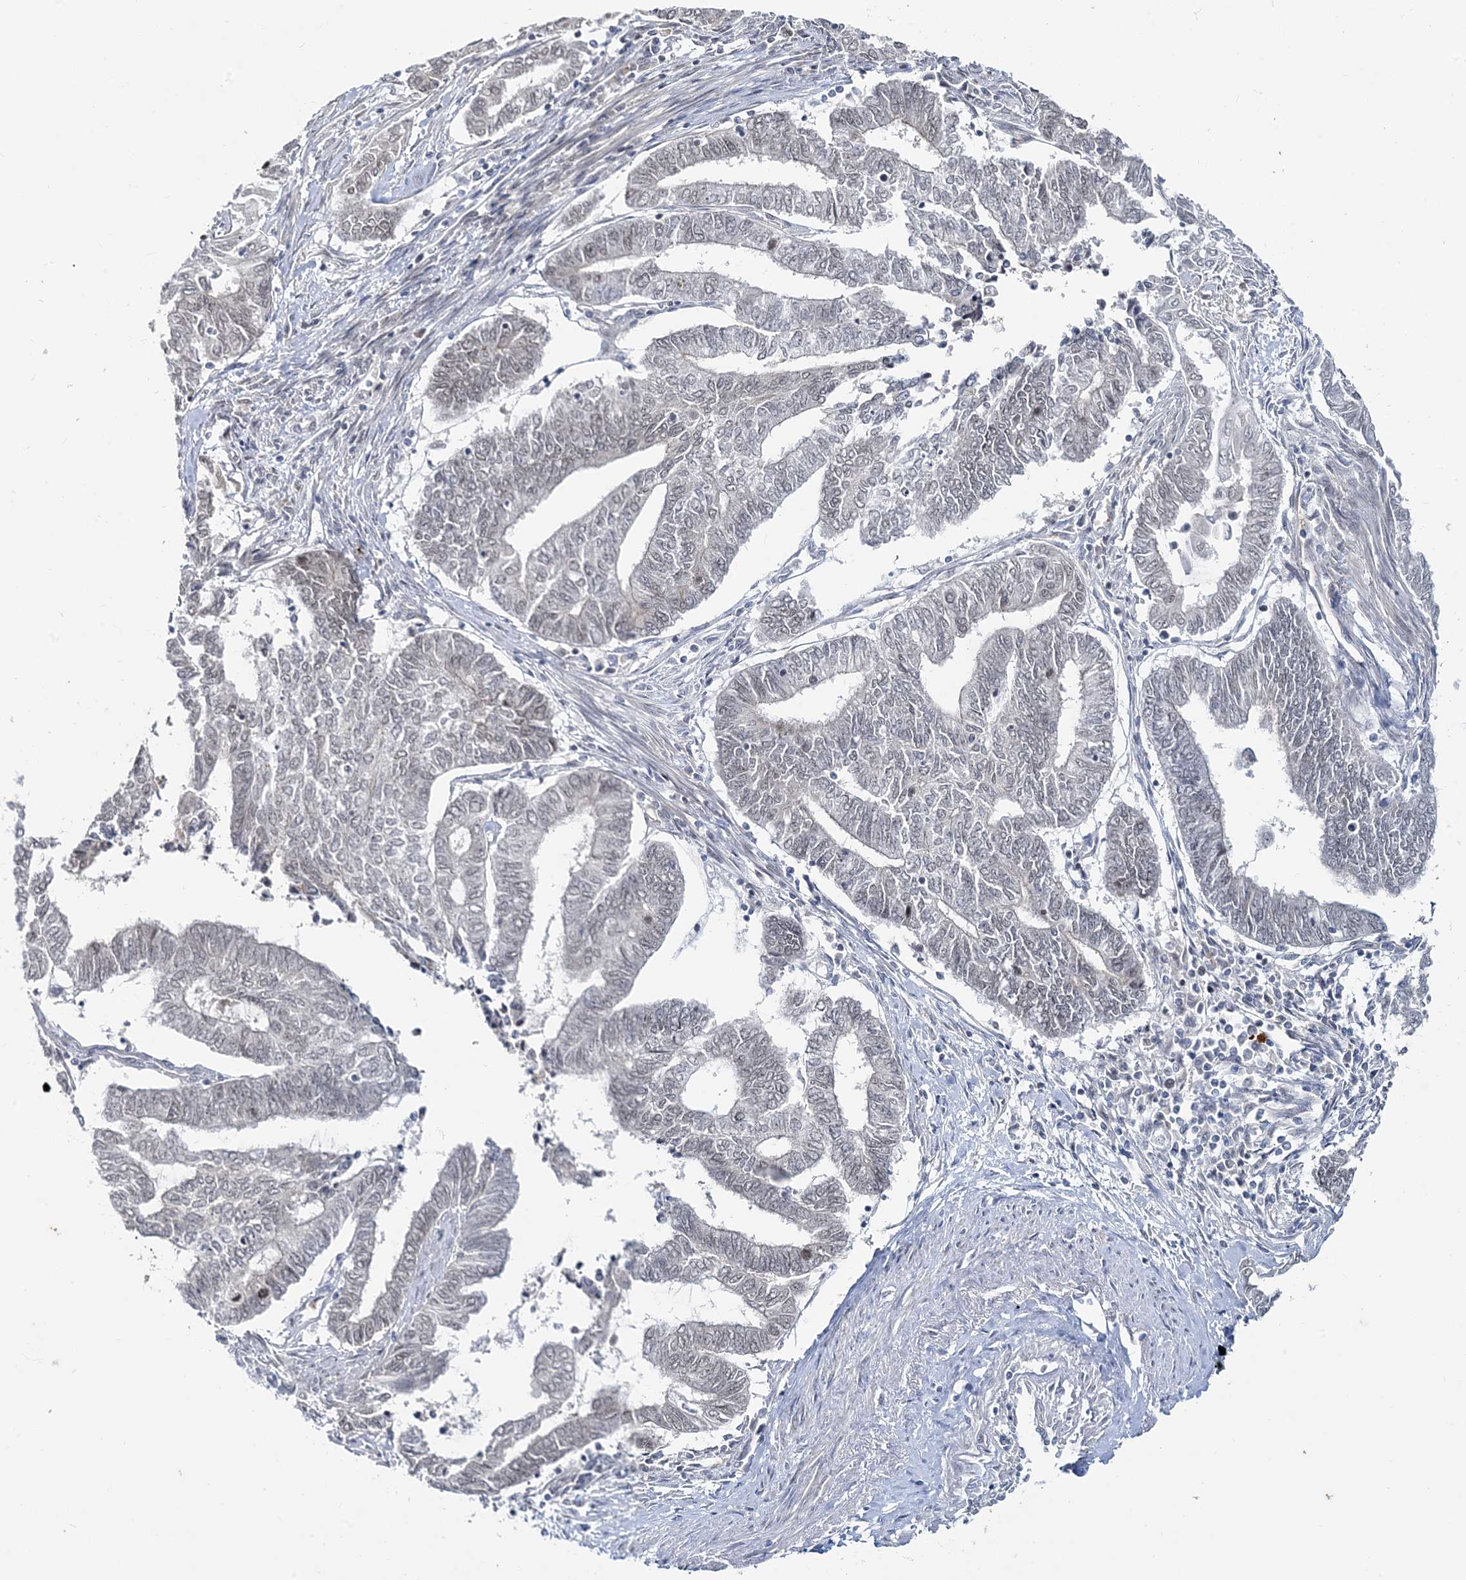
{"staining": {"intensity": "negative", "quantity": "none", "location": "none"}, "tissue": "endometrial cancer", "cell_type": "Tumor cells", "image_type": "cancer", "snomed": [{"axis": "morphology", "description": "Adenocarcinoma, NOS"}, {"axis": "topography", "description": "Uterus"}, {"axis": "topography", "description": "Endometrium"}], "caption": "Immunohistochemistry photomicrograph of neoplastic tissue: human endometrial cancer stained with DAB (3,3'-diaminobenzidine) shows no significant protein expression in tumor cells.", "gene": "LEXM", "patient": {"sex": "female", "age": 70}}